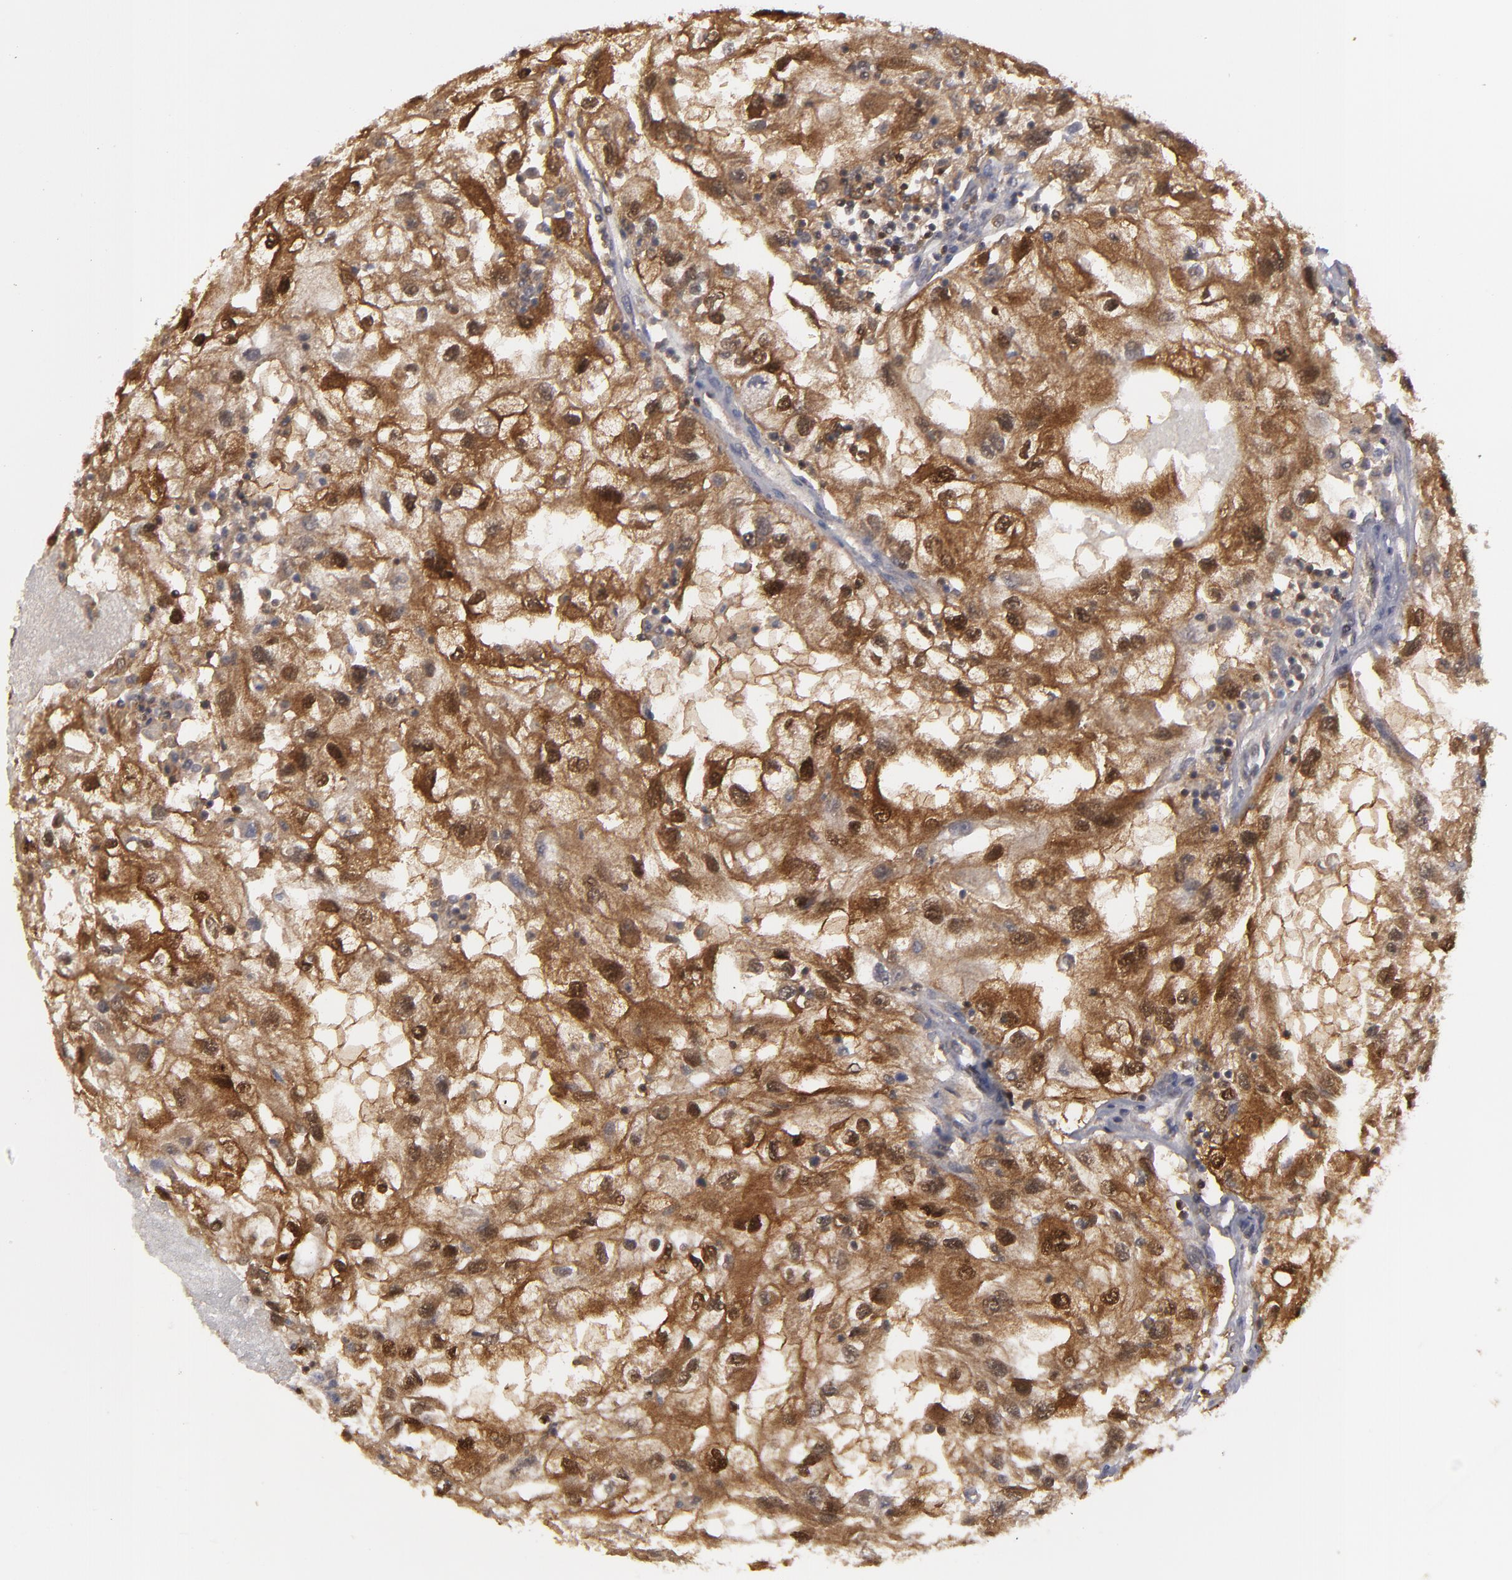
{"staining": {"intensity": "moderate", "quantity": ">75%", "location": "cytoplasmic/membranous,nuclear"}, "tissue": "renal cancer", "cell_type": "Tumor cells", "image_type": "cancer", "snomed": [{"axis": "morphology", "description": "Normal tissue, NOS"}, {"axis": "morphology", "description": "Adenocarcinoma, NOS"}, {"axis": "topography", "description": "Kidney"}], "caption": "Adenocarcinoma (renal) stained for a protein (brown) exhibits moderate cytoplasmic/membranous and nuclear positive staining in approximately >75% of tumor cells.", "gene": "GSR", "patient": {"sex": "male", "age": 71}}